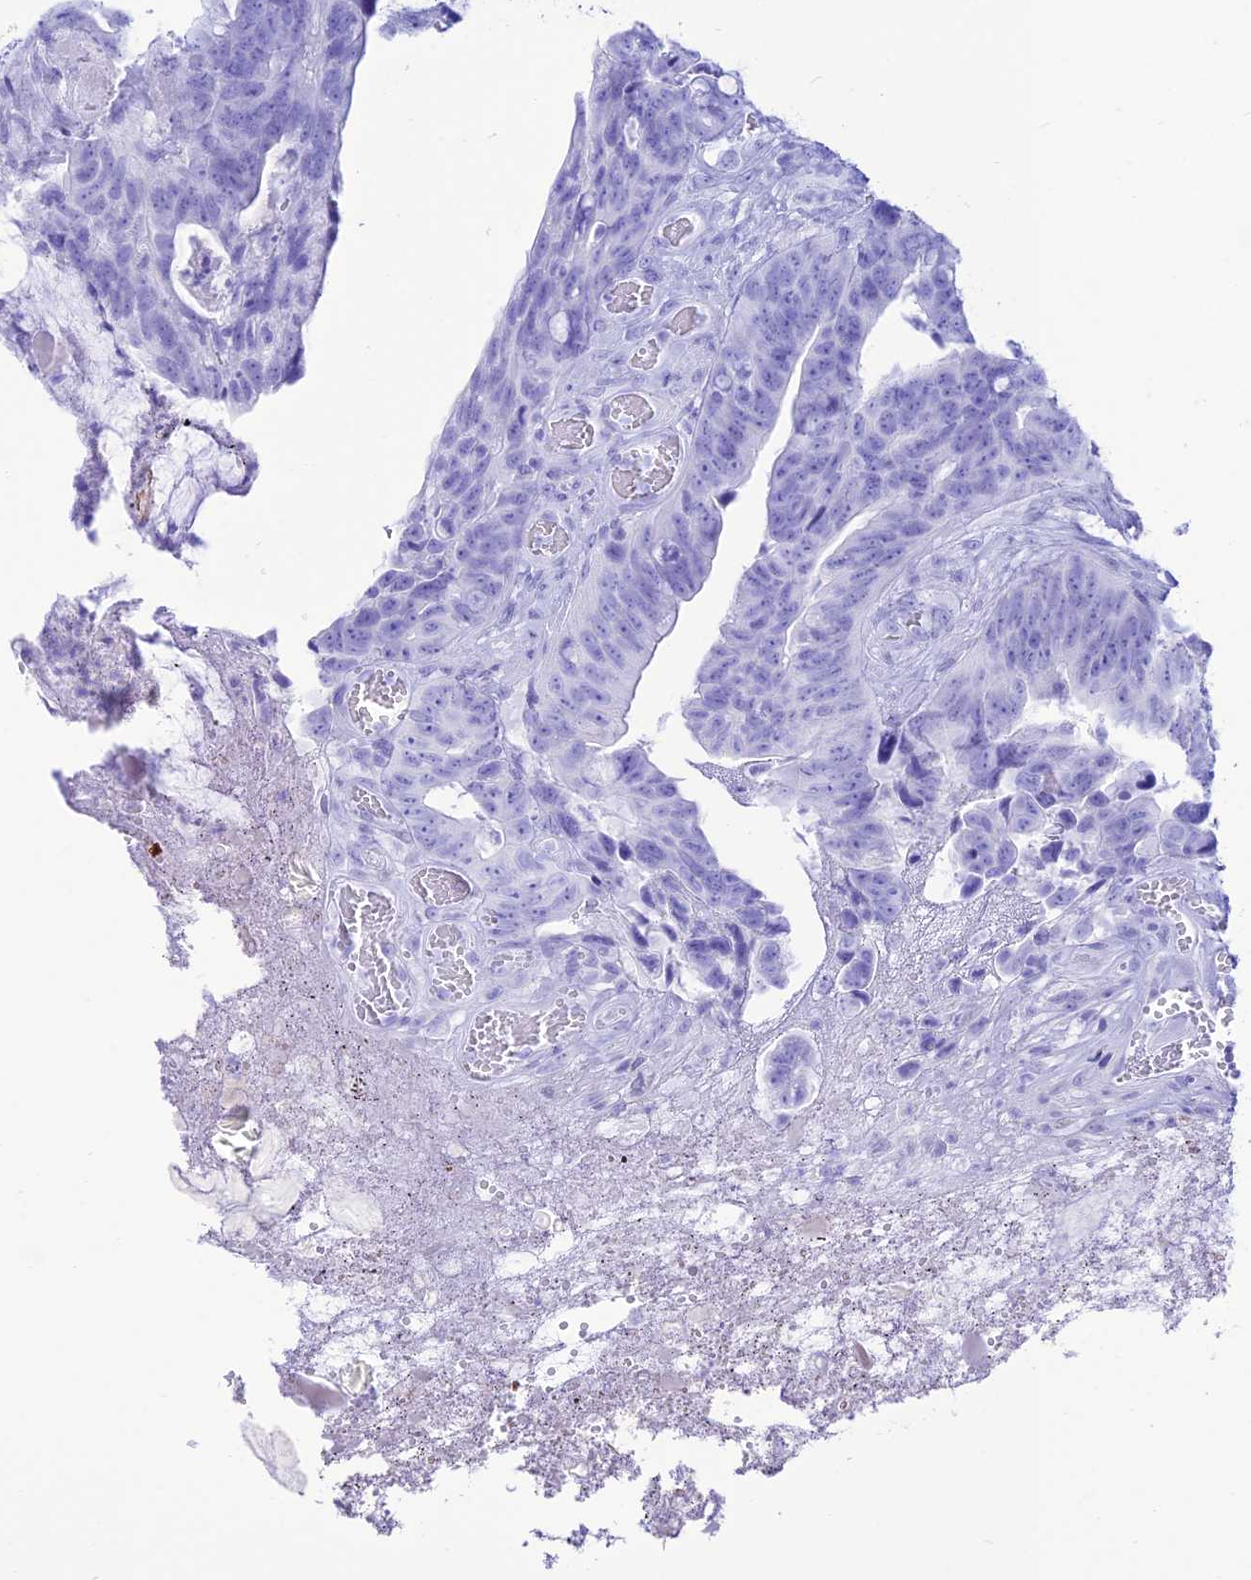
{"staining": {"intensity": "negative", "quantity": "none", "location": "none"}, "tissue": "colorectal cancer", "cell_type": "Tumor cells", "image_type": "cancer", "snomed": [{"axis": "morphology", "description": "Adenocarcinoma, NOS"}, {"axis": "topography", "description": "Colon"}], "caption": "Tumor cells are negative for protein expression in human colorectal cancer.", "gene": "PRNP", "patient": {"sex": "female", "age": 82}}